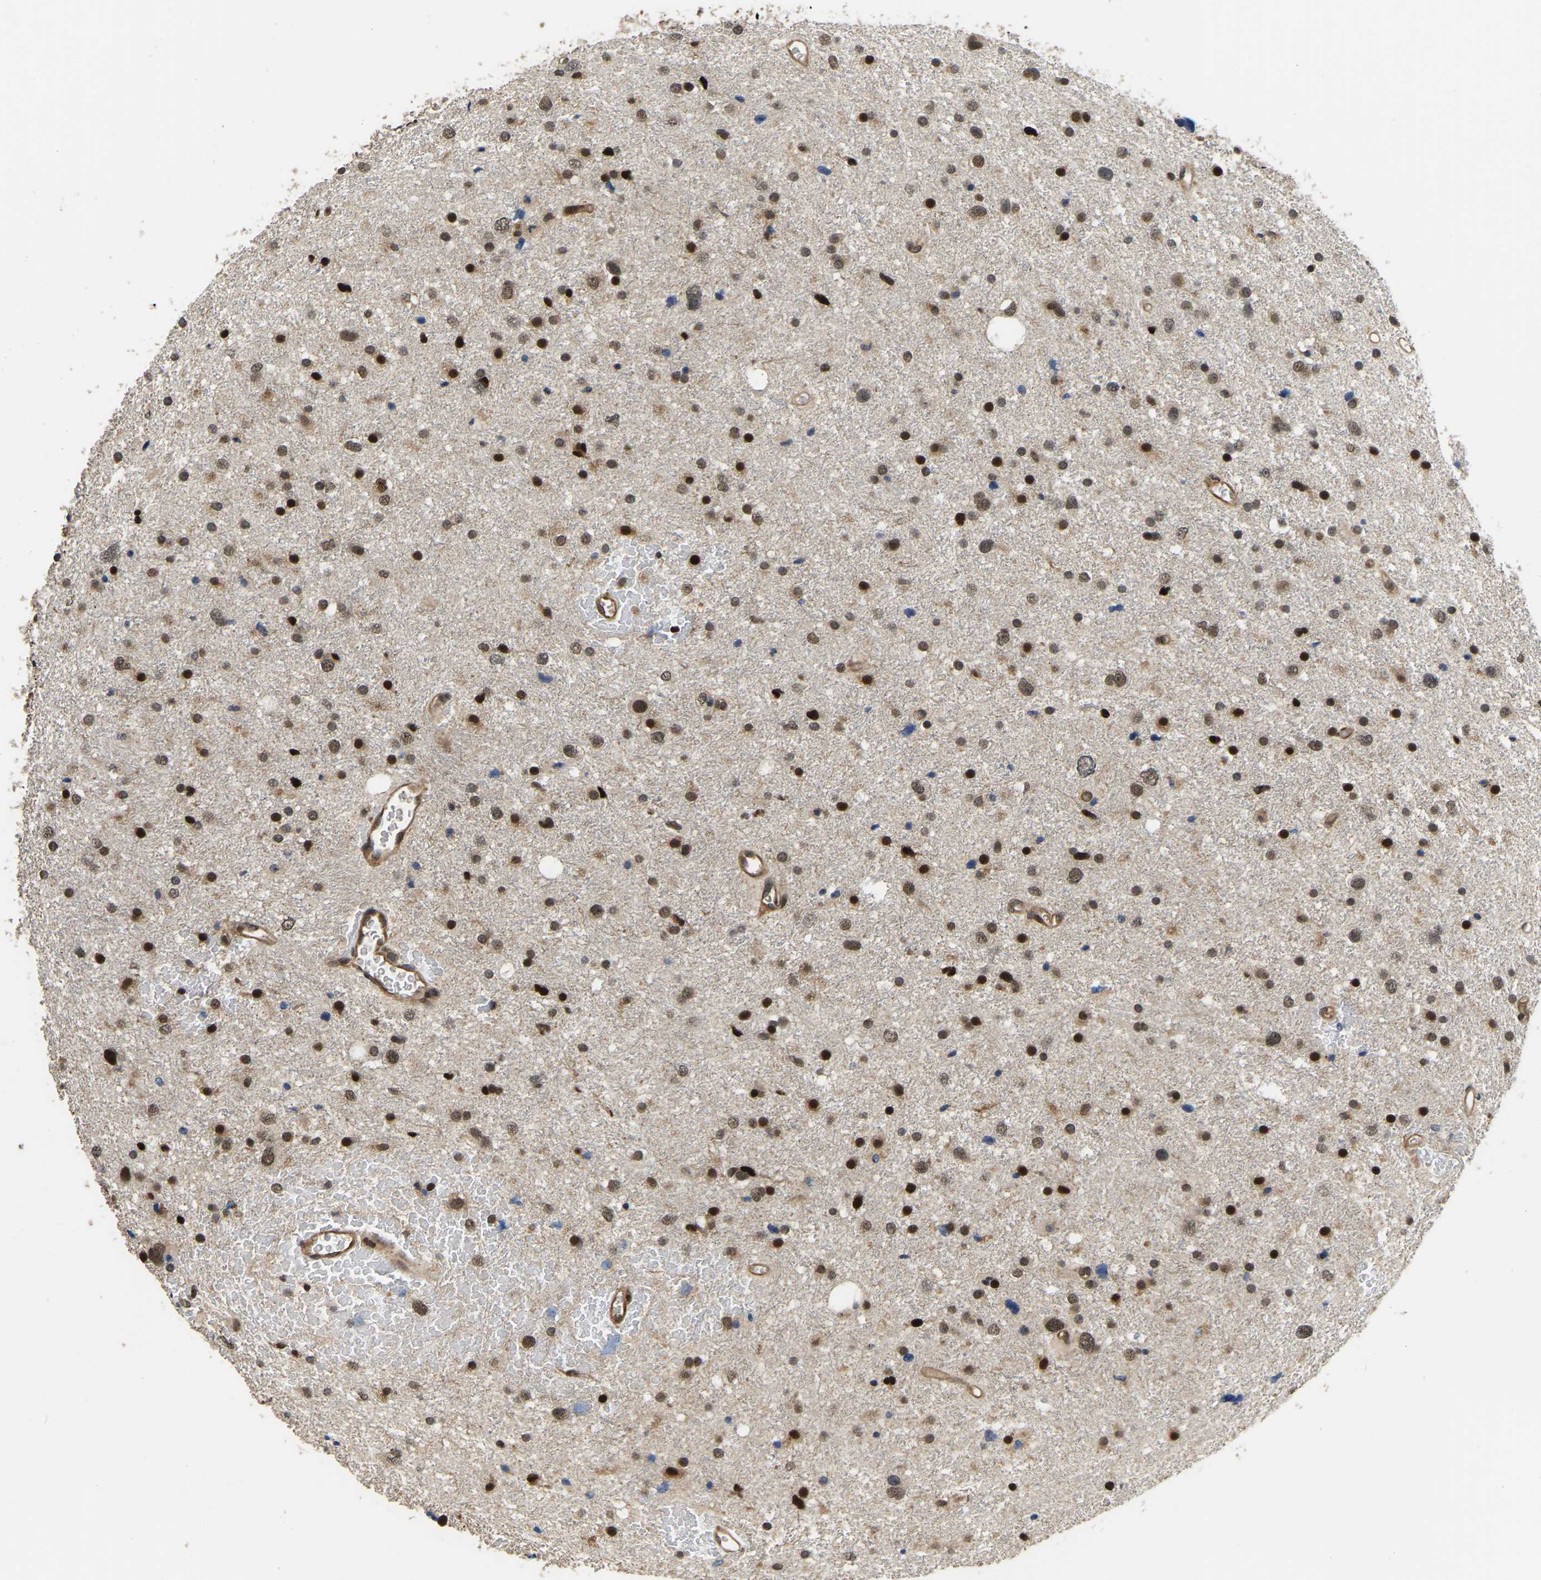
{"staining": {"intensity": "strong", "quantity": "25%-75%", "location": "nuclear"}, "tissue": "glioma", "cell_type": "Tumor cells", "image_type": "cancer", "snomed": [{"axis": "morphology", "description": "Glioma, malignant, Low grade"}, {"axis": "topography", "description": "Brain"}], "caption": "DAB (3,3'-diaminobenzidine) immunohistochemical staining of malignant glioma (low-grade) shows strong nuclear protein staining in approximately 25%-75% of tumor cells. (Stains: DAB in brown, nuclei in blue, Microscopy: brightfield microscopy at high magnification).", "gene": "CIAO1", "patient": {"sex": "female", "age": 37}}